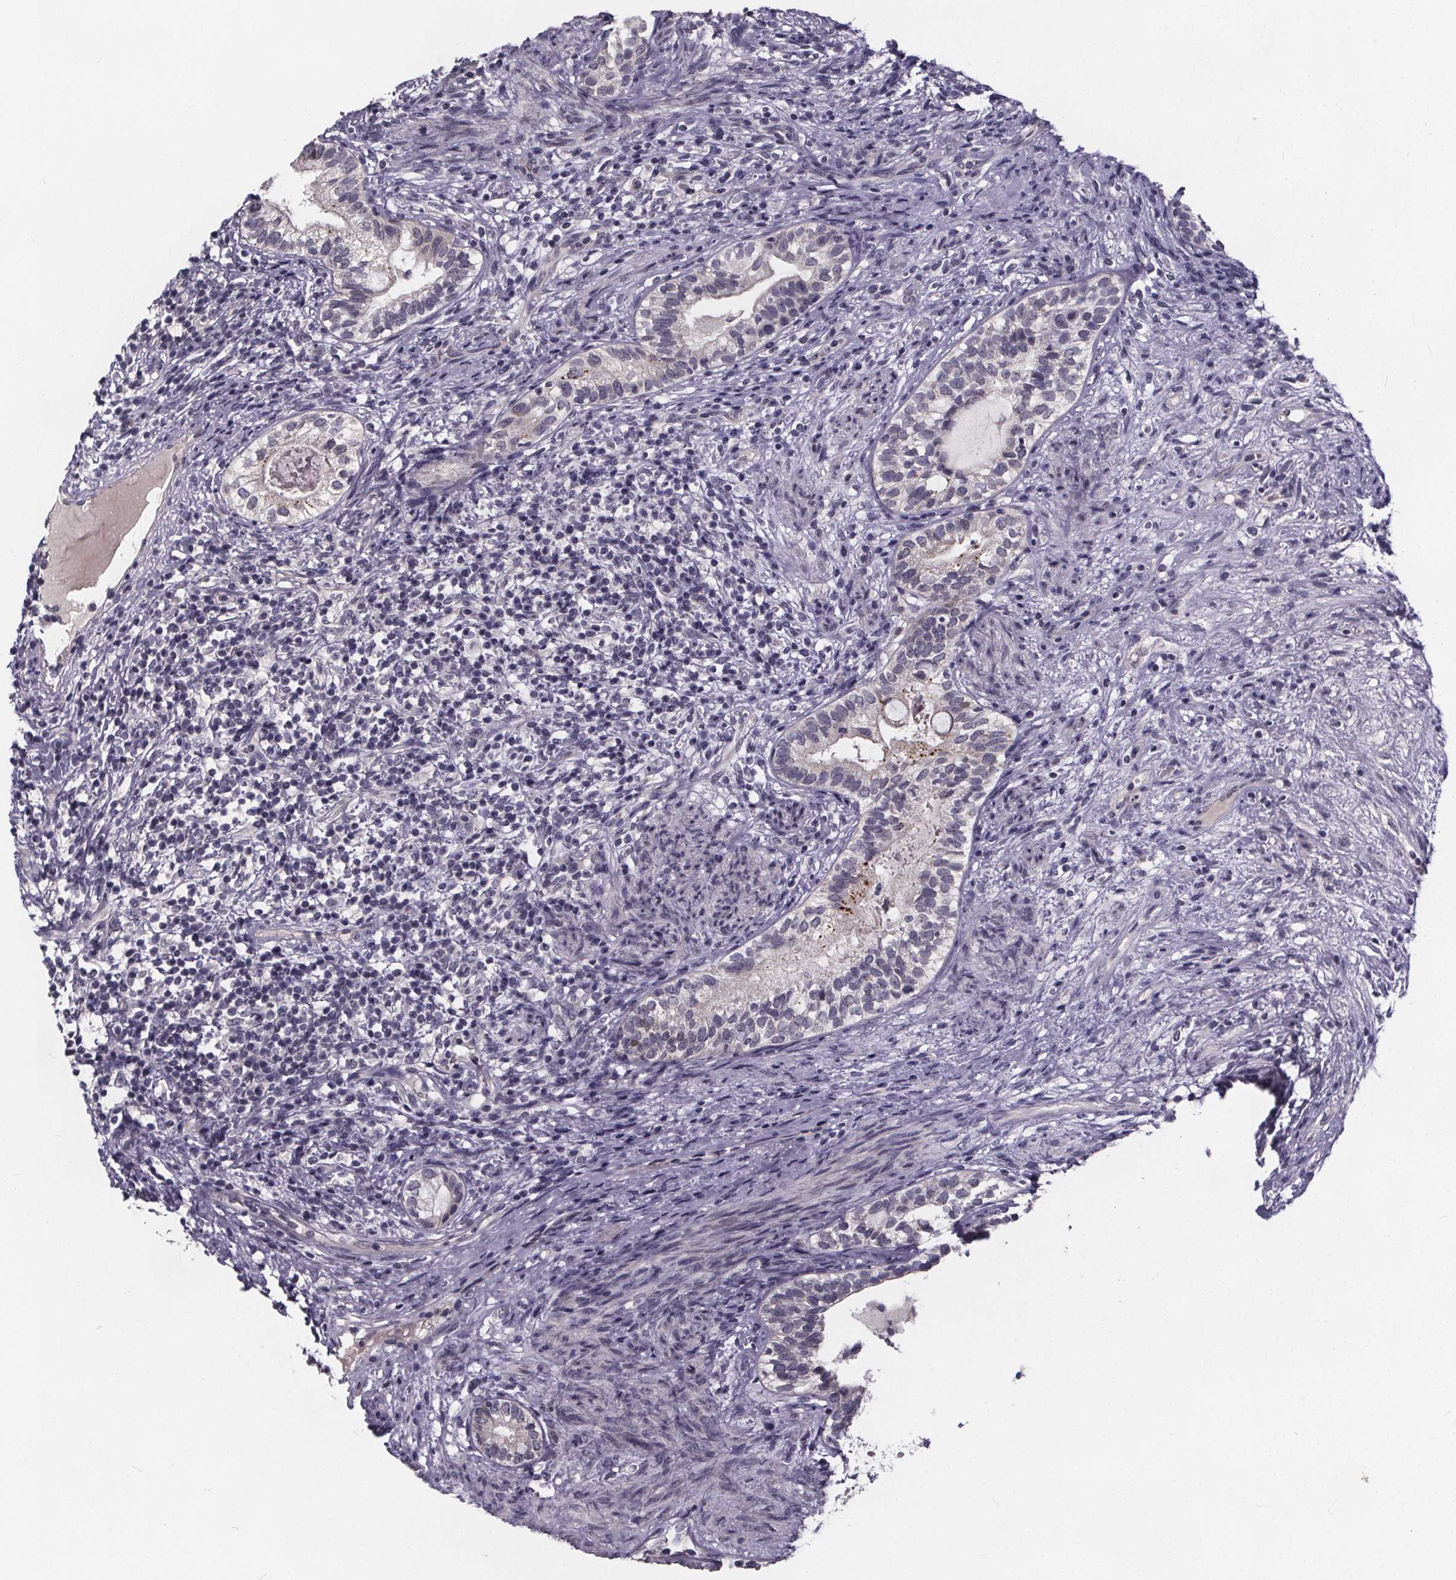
{"staining": {"intensity": "negative", "quantity": "none", "location": "none"}, "tissue": "testis cancer", "cell_type": "Tumor cells", "image_type": "cancer", "snomed": [{"axis": "morphology", "description": "Seminoma, NOS"}, {"axis": "morphology", "description": "Carcinoma, Embryonal, NOS"}, {"axis": "topography", "description": "Testis"}], "caption": "An immunohistochemistry micrograph of seminoma (testis) is shown. There is no staining in tumor cells of seminoma (testis).", "gene": "FAM181B", "patient": {"sex": "male", "age": 41}}